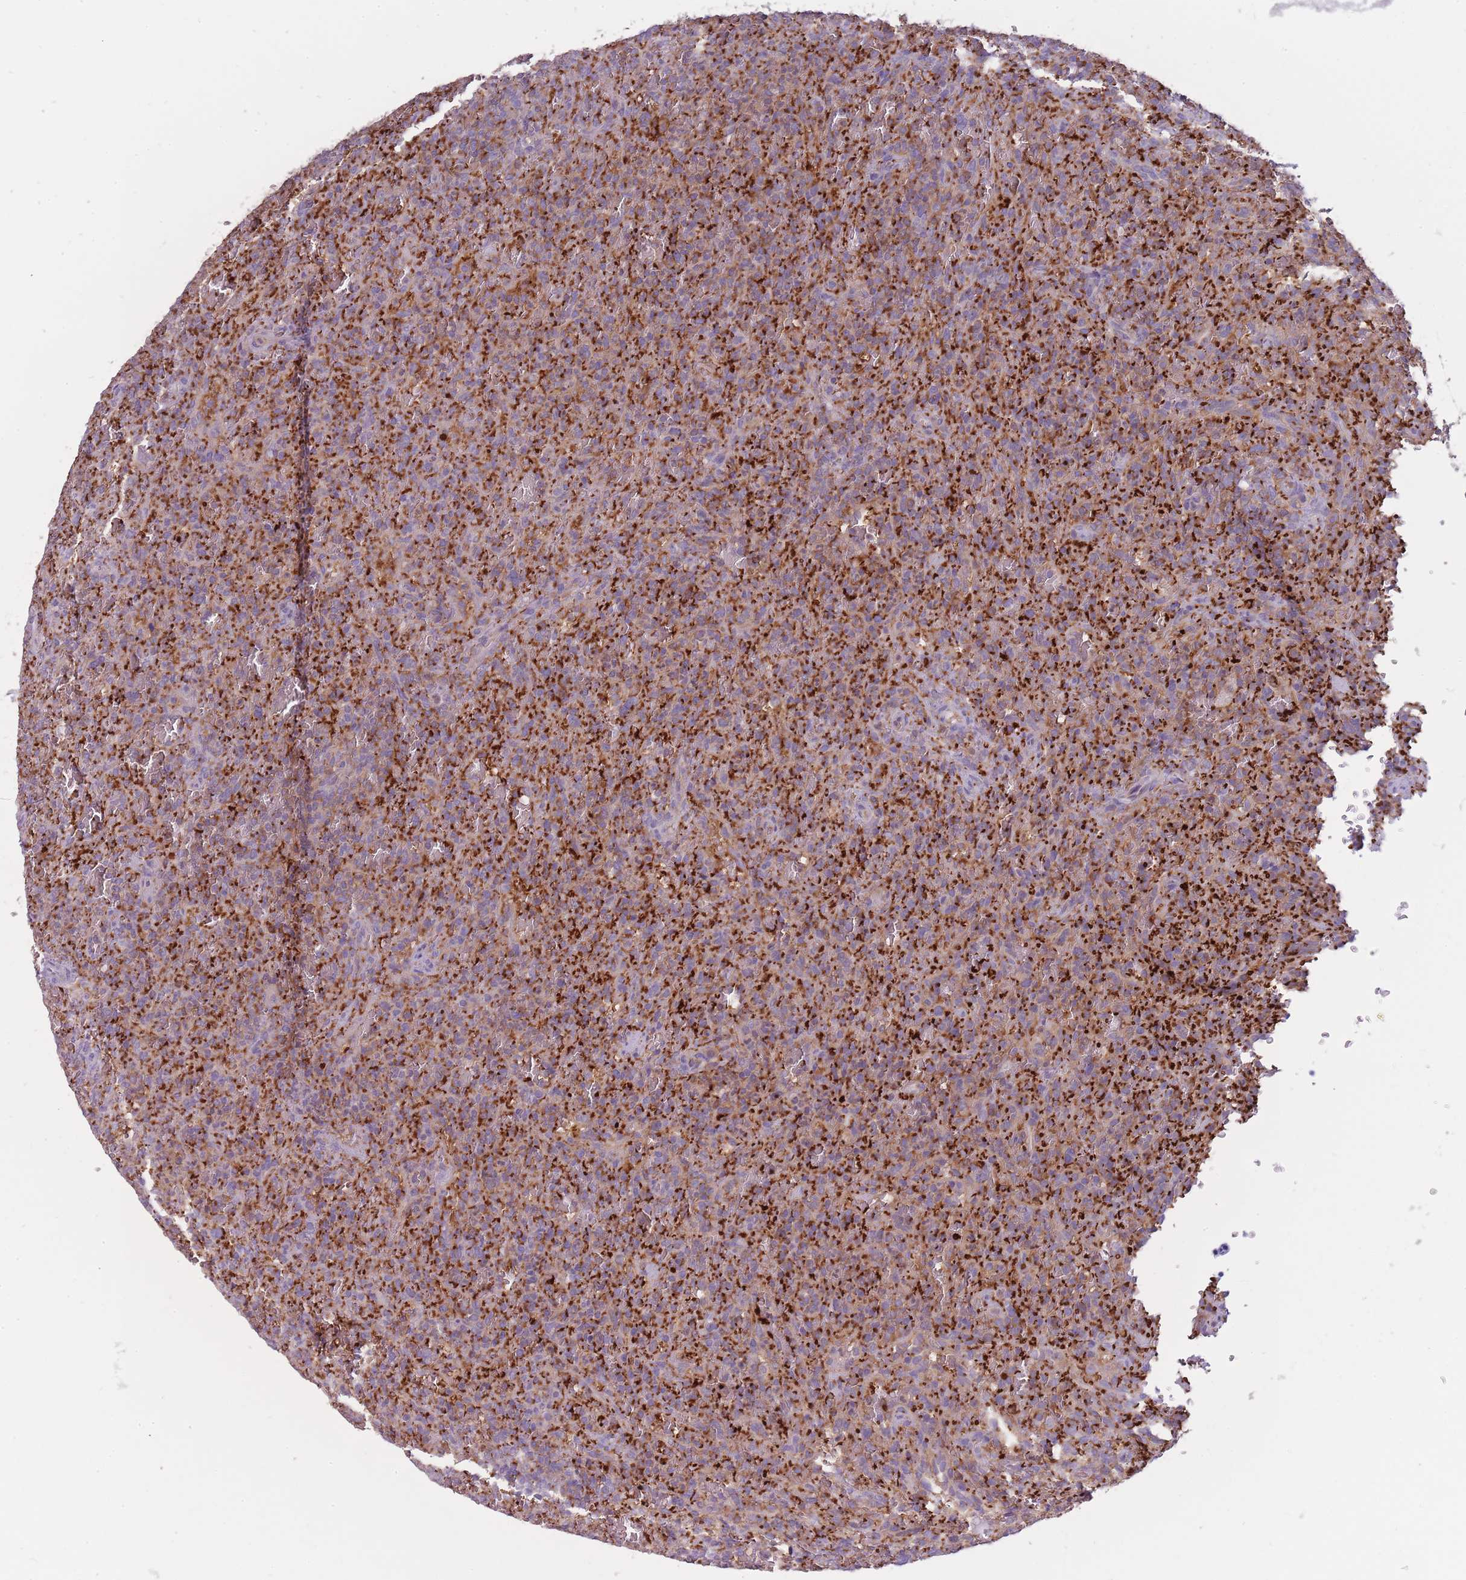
{"staining": {"intensity": "strong", "quantity": ">75%", "location": "cytoplasmic/membranous"}, "tissue": "lymphoma", "cell_type": "Tumor cells", "image_type": "cancer", "snomed": [{"axis": "morphology", "description": "Malignant lymphoma, non-Hodgkin's type, Low grade"}, {"axis": "topography", "description": "Spleen"}], "caption": "Immunohistochemistry (IHC) of human low-grade malignant lymphoma, non-Hodgkin's type demonstrates high levels of strong cytoplasmic/membranous positivity in about >75% of tumor cells.", "gene": "NDST2", "patient": {"sex": "female", "age": 64}}